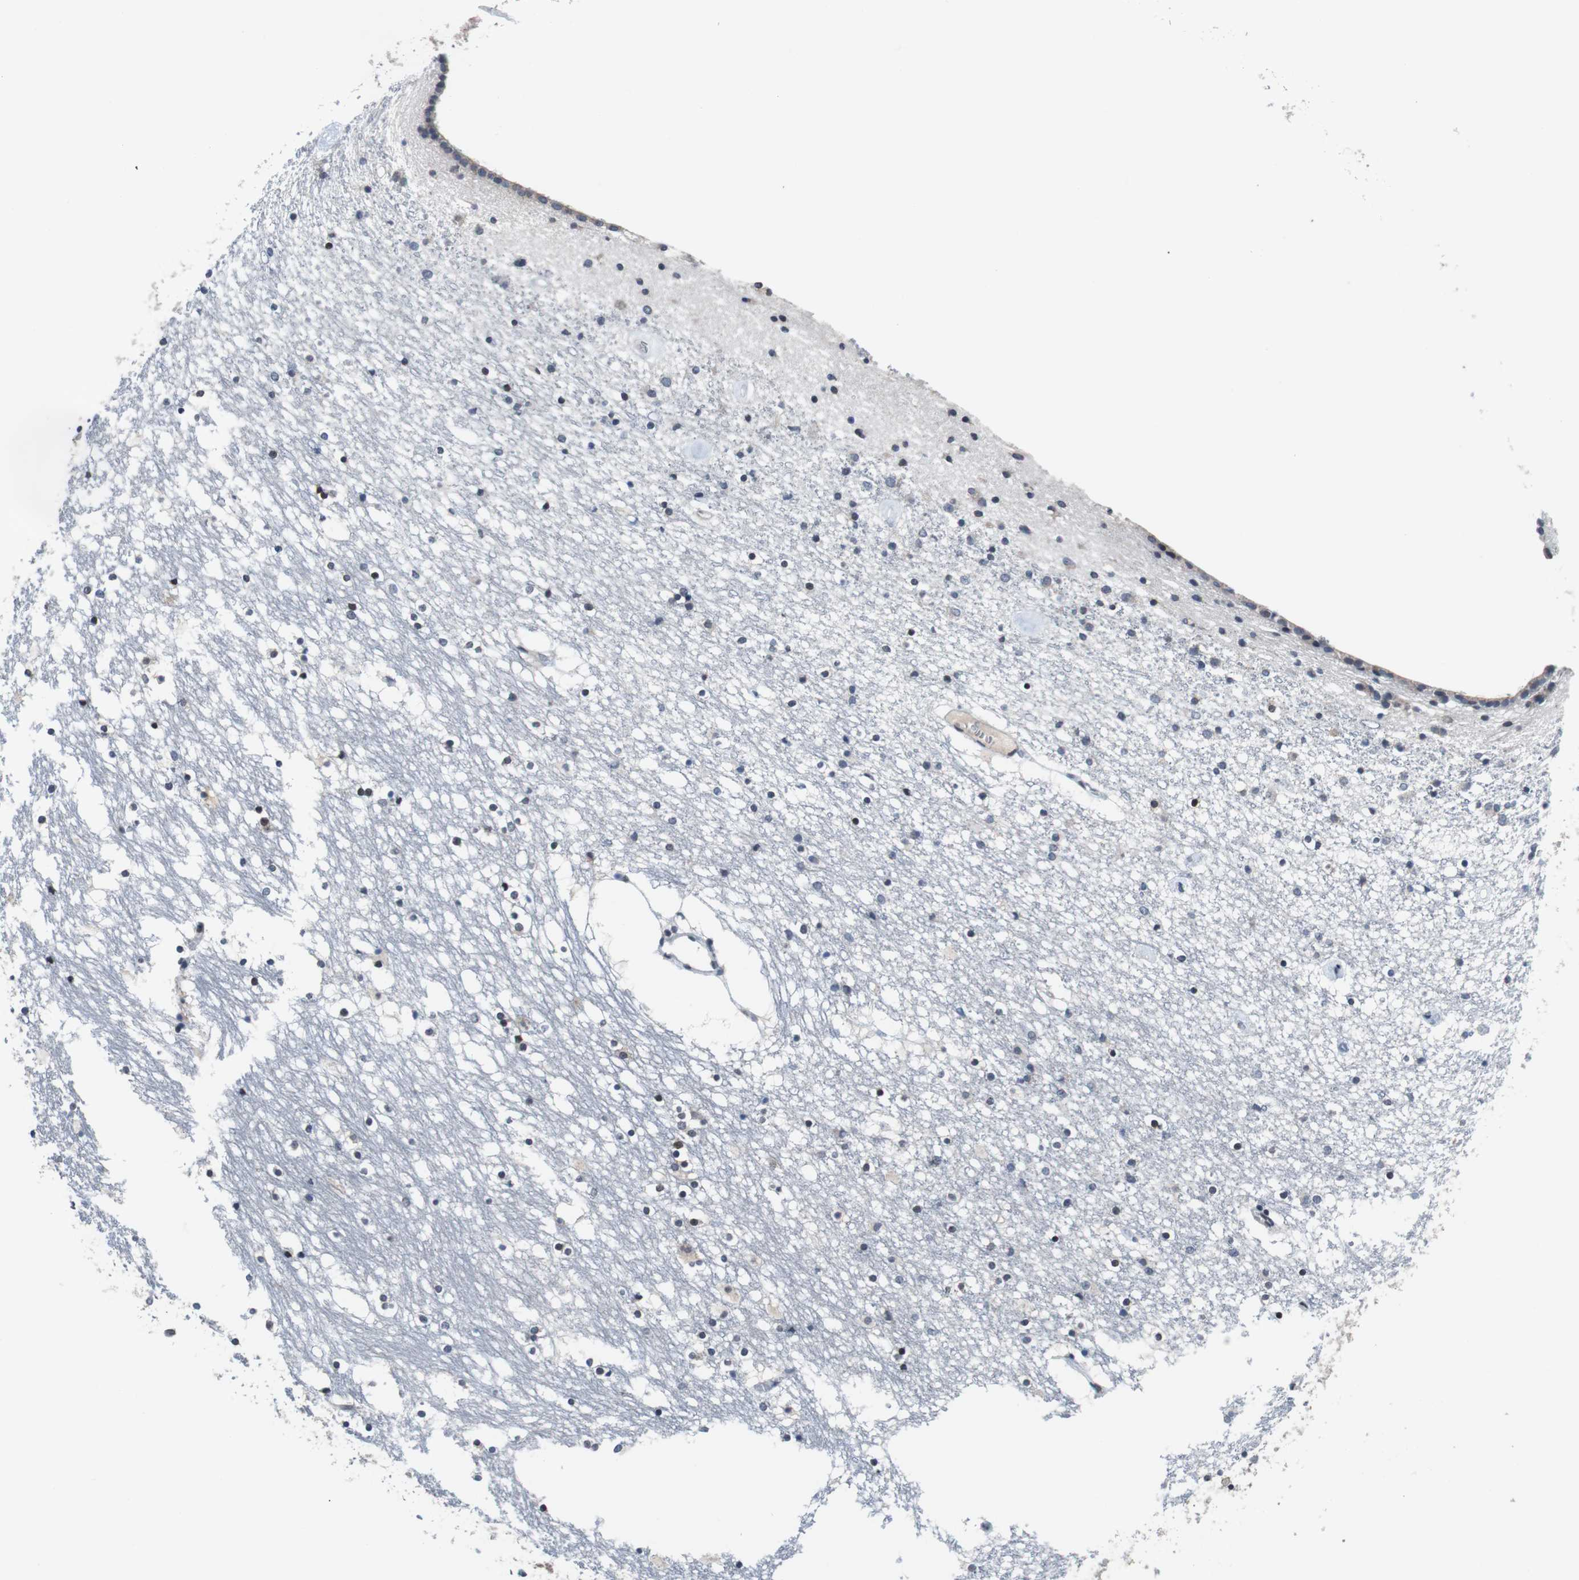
{"staining": {"intensity": "weak", "quantity": "<25%", "location": "cytoplasmic/membranous"}, "tissue": "caudate", "cell_type": "Glial cells", "image_type": "normal", "snomed": [{"axis": "morphology", "description": "Normal tissue, NOS"}, {"axis": "topography", "description": "Lateral ventricle wall"}], "caption": "Protein analysis of normal caudate reveals no significant expression in glial cells.", "gene": "TP63", "patient": {"sex": "male", "age": 45}}